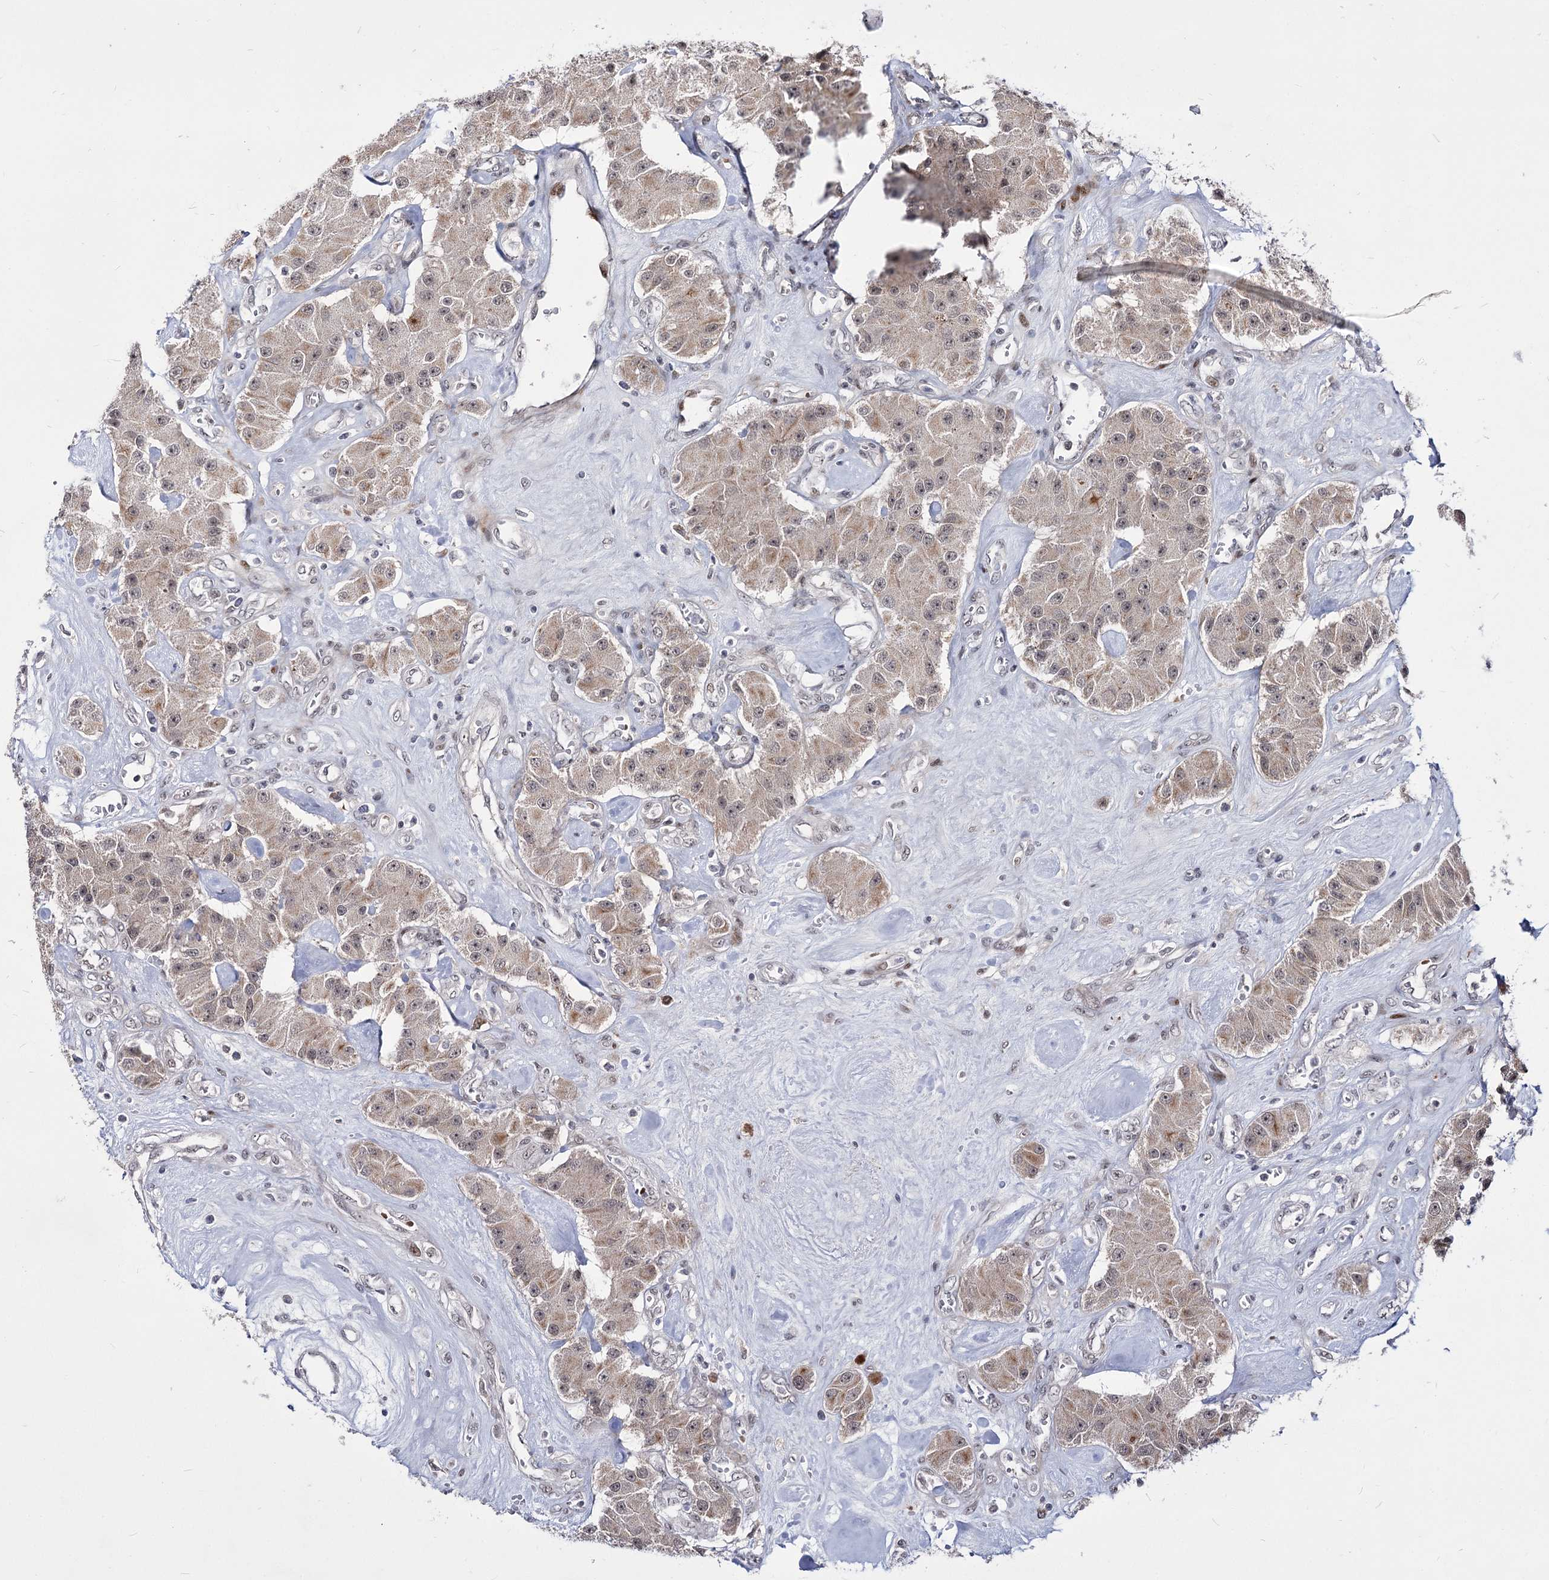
{"staining": {"intensity": "weak", "quantity": ">75%", "location": "cytoplasmic/membranous"}, "tissue": "carcinoid", "cell_type": "Tumor cells", "image_type": "cancer", "snomed": [{"axis": "morphology", "description": "Carcinoid, malignant, NOS"}, {"axis": "topography", "description": "Pancreas"}], "caption": "Malignant carcinoid was stained to show a protein in brown. There is low levels of weak cytoplasmic/membranous positivity in approximately >75% of tumor cells.", "gene": "STOX1", "patient": {"sex": "male", "age": 41}}